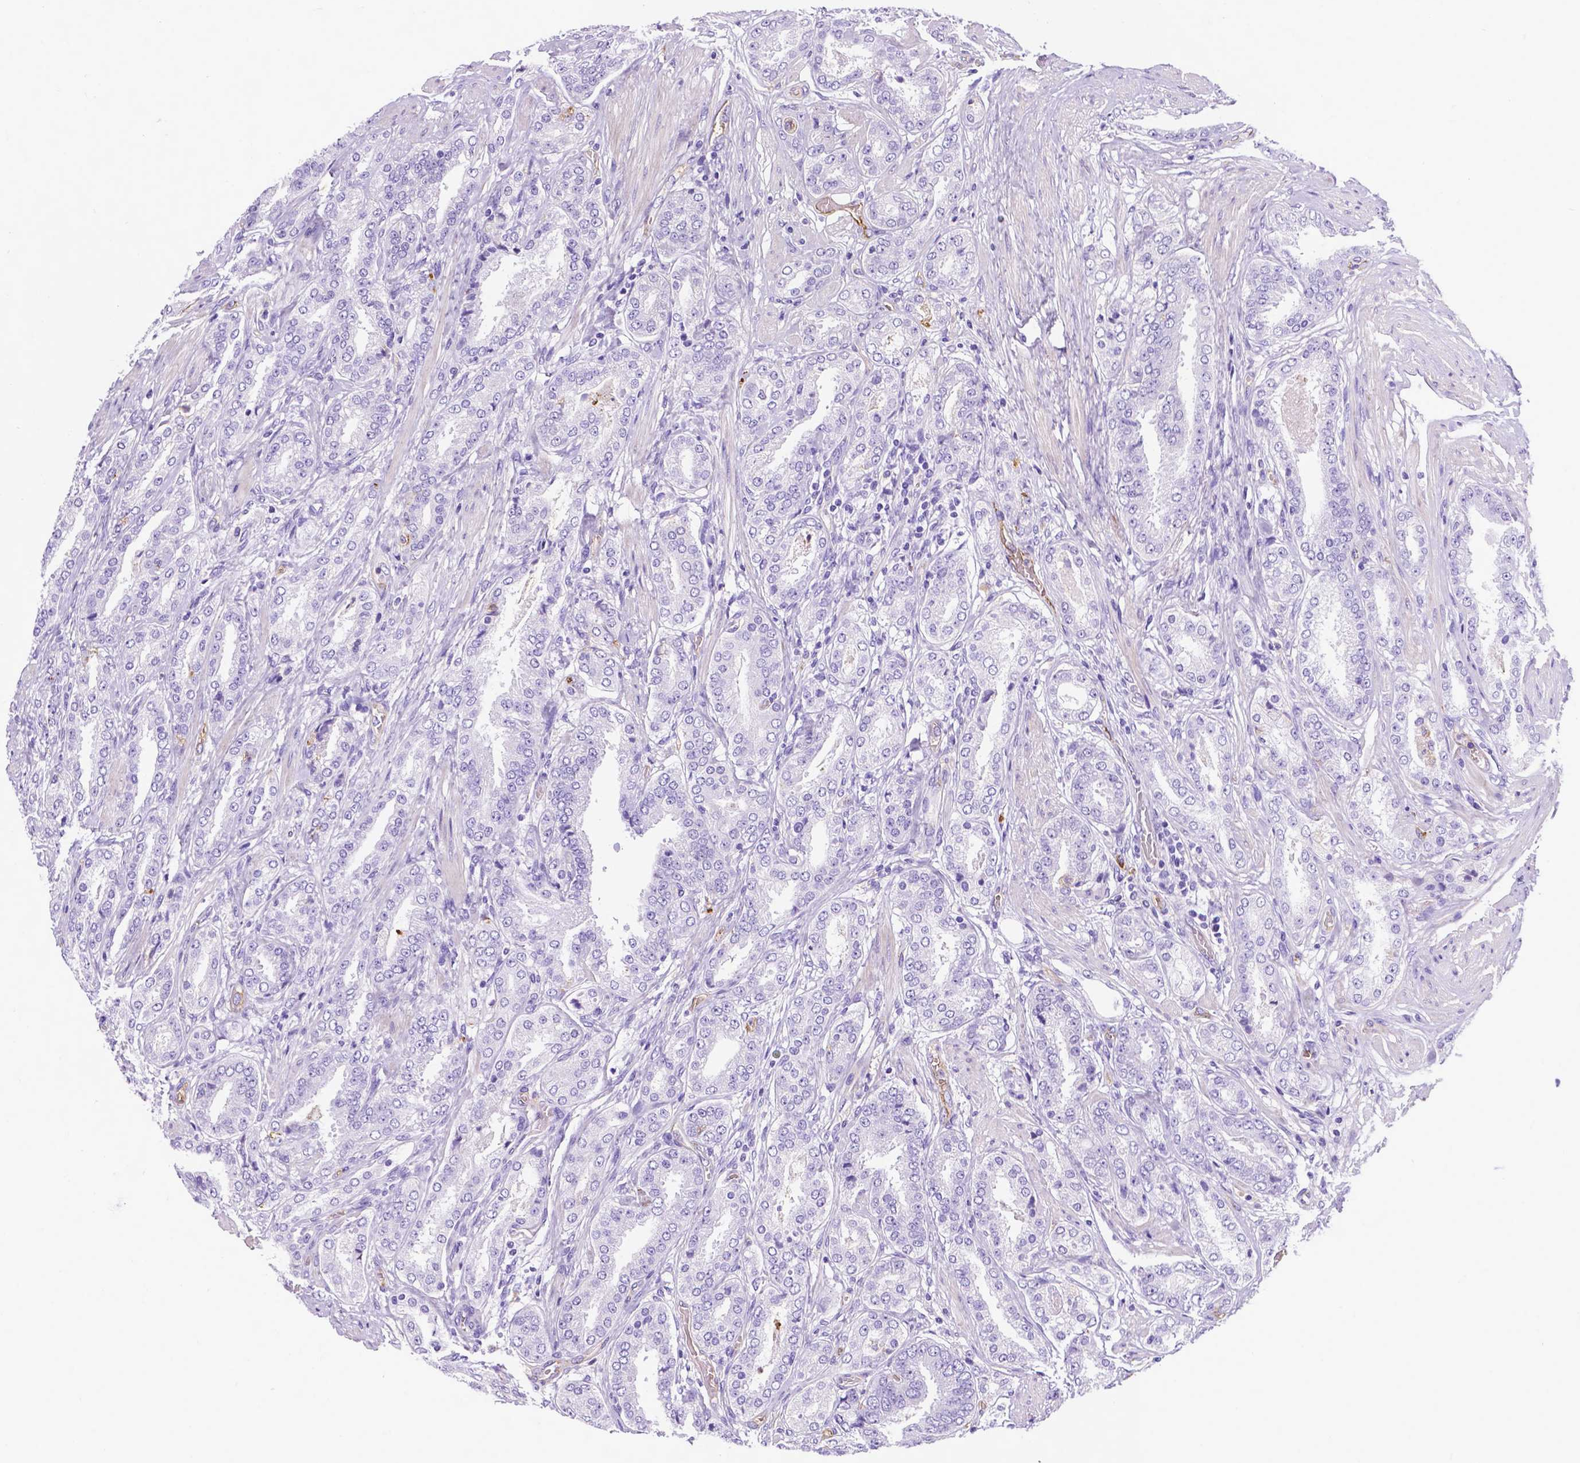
{"staining": {"intensity": "negative", "quantity": "none", "location": "none"}, "tissue": "prostate cancer", "cell_type": "Tumor cells", "image_type": "cancer", "snomed": [{"axis": "morphology", "description": "Adenocarcinoma, High grade"}, {"axis": "topography", "description": "Prostate"}], "caption": "Tumor cells are negative for brown protein staining in prostate cancer.", "gene": "APOE", "patient": {"sex": "male", "age": 63}}